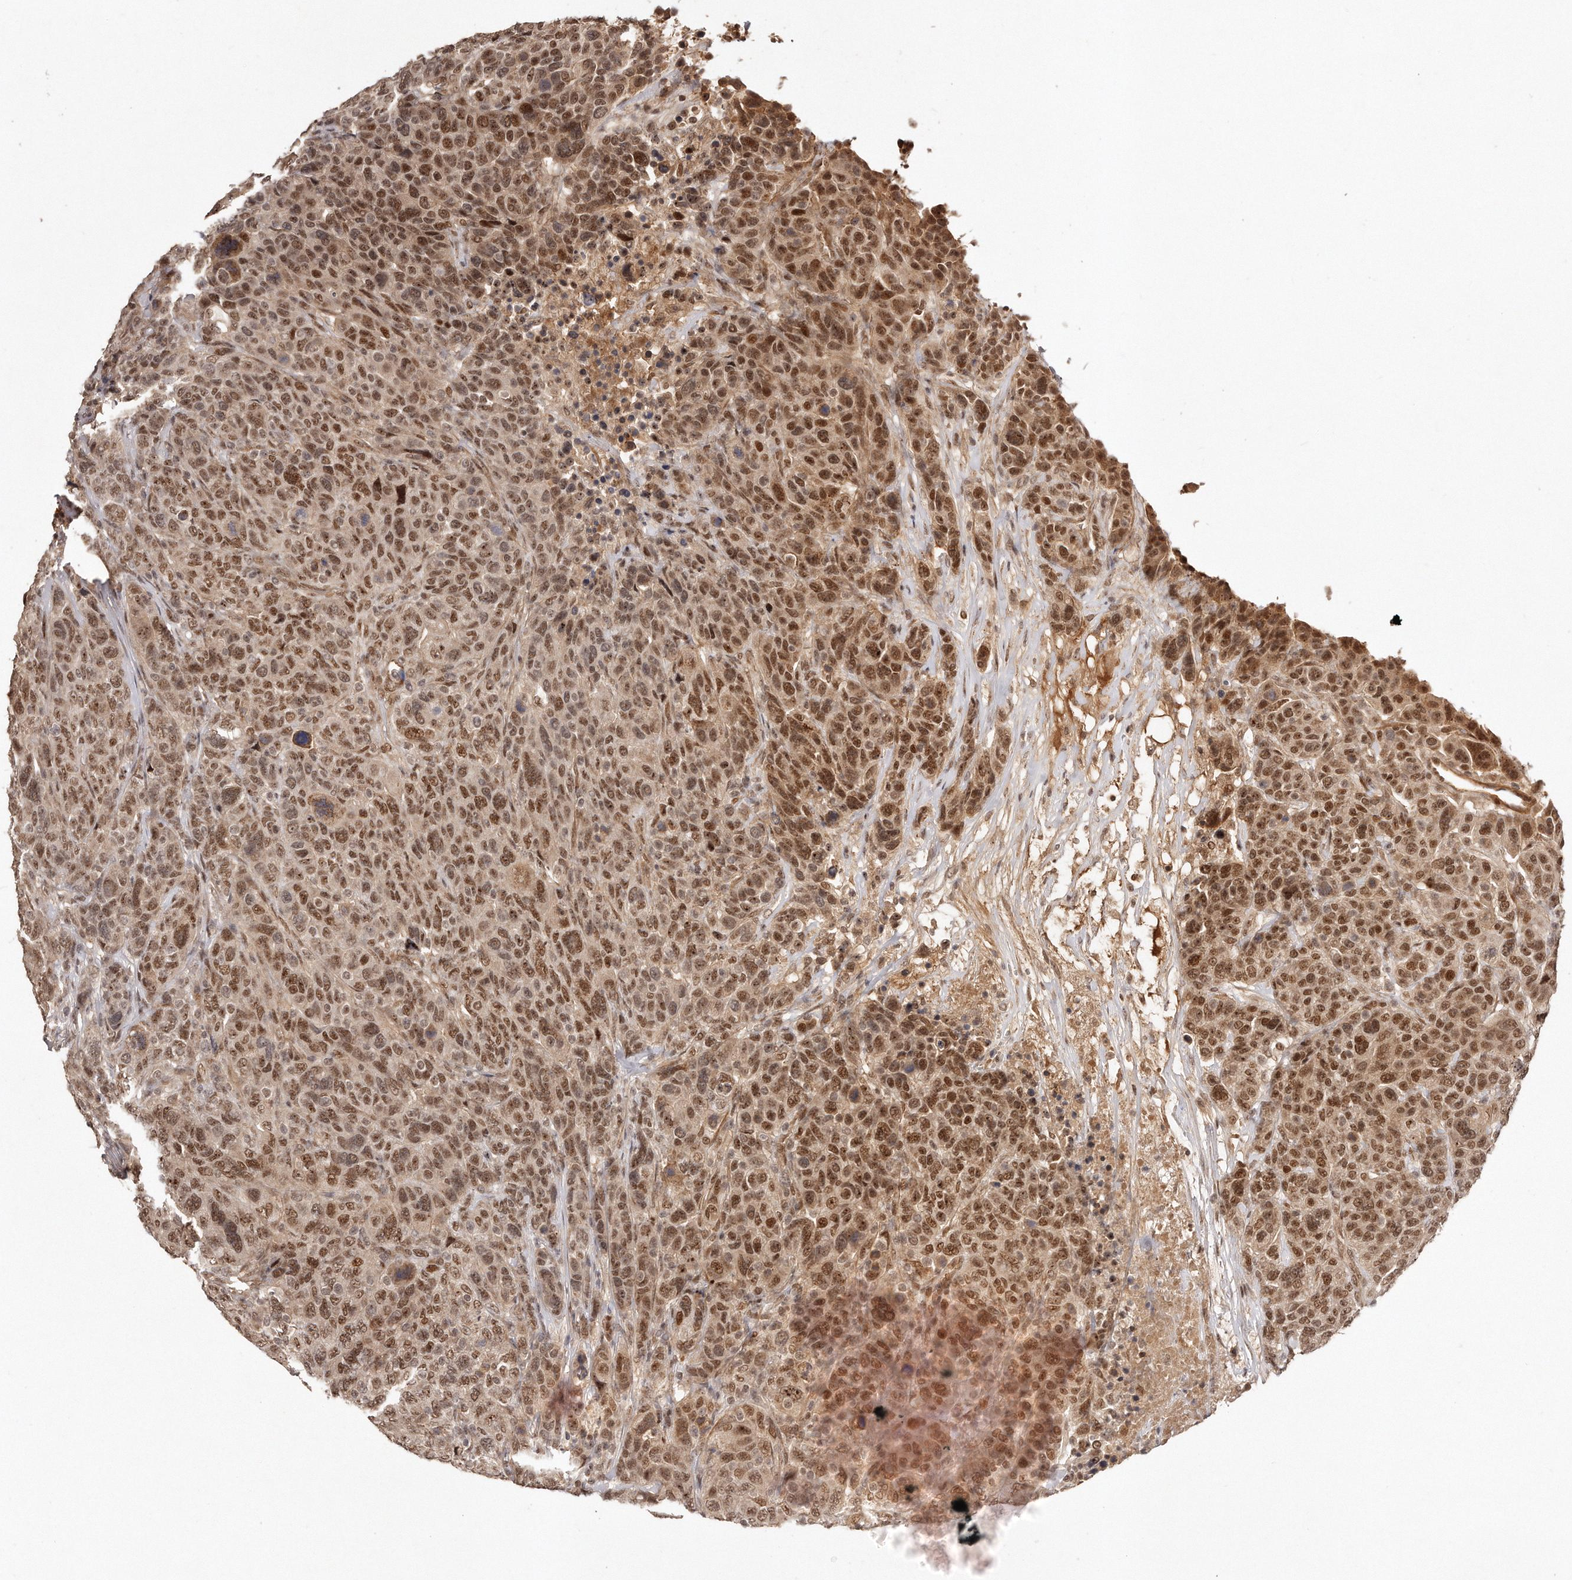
{"staining": {"intensity": "moderate", "quantity": ">75%", "location": "nuclear"}, "tissue": "breast cancer", "cell_type": "Tumor cells", "image_type": "cancer", "snomed": [{"axis": "morphology", "description": "Duct carcinoma"}, {"axis": "topography", "description": "Breast"}], "caption": "An image showing moderate nuclear expression in about >75% of tumor cells in breast cancer (infiltrating ductal carcinoma), as visualized by brown immunohistochemical staining.", "gene": "SOX4", "patient": {"sex": "female", "age": 37}}